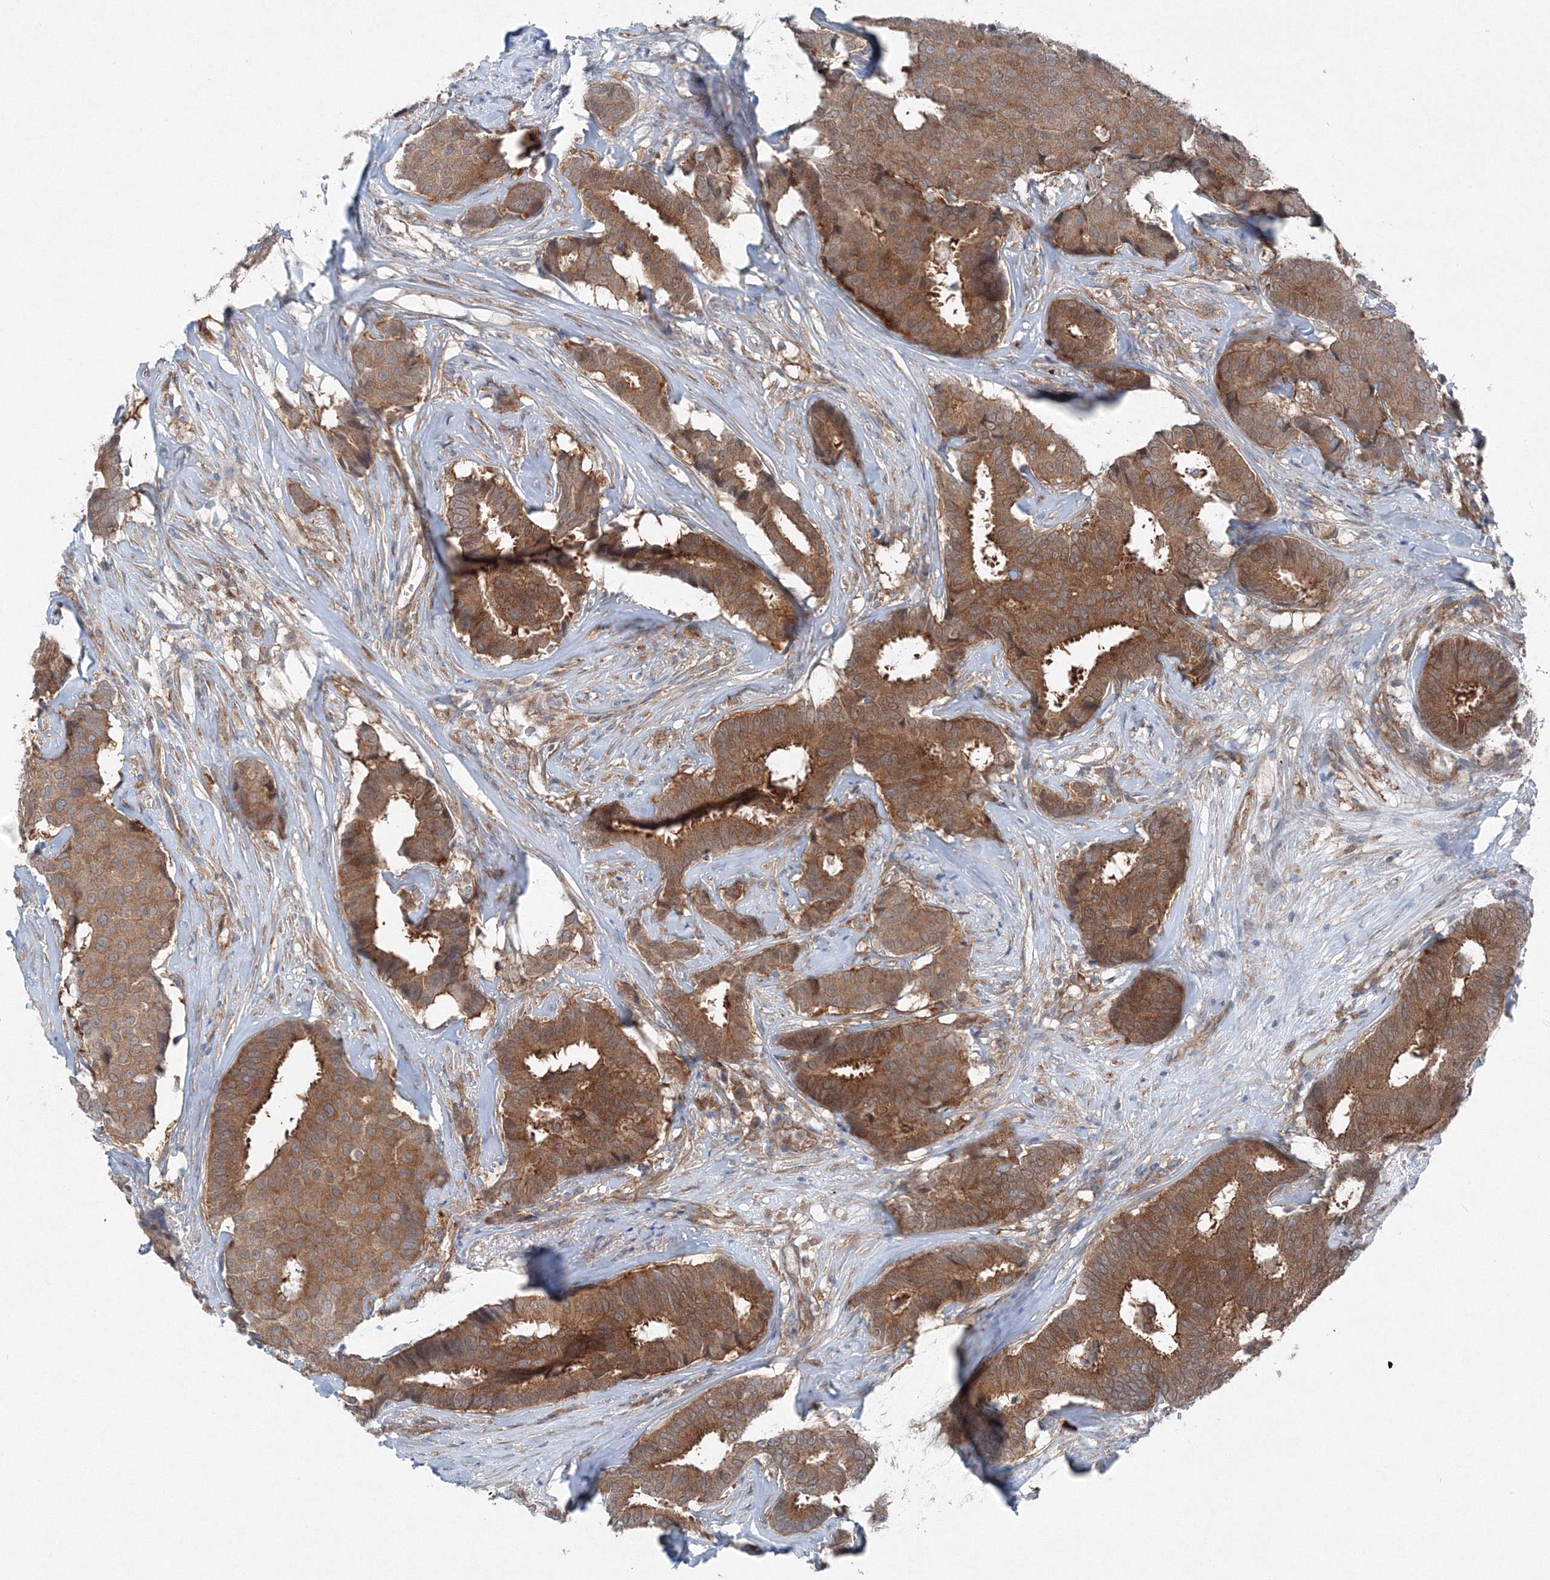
{"staining": {"intensity": "moderate", "quantity": ">75%", "location": "cytoplasmic/membranous"}, "tissue": "breast cancer", "cell_type": "Tumor cells", "image_type": "cancer", "snomed": [{"axis": "morphology", "description": "Duct carcinoma"}, {"axis": "topography", "description": "Breast"}], "caption": "This photomicrograph demonstrates immunohistochemistry staining of human breast invasive ductal carcinoma, with medium moderate cytoplasmic/membranous staining in approximately >75% of tumor cells.", "gene": "TPRKB", "patient": {"sex": "female", "age": 75}}